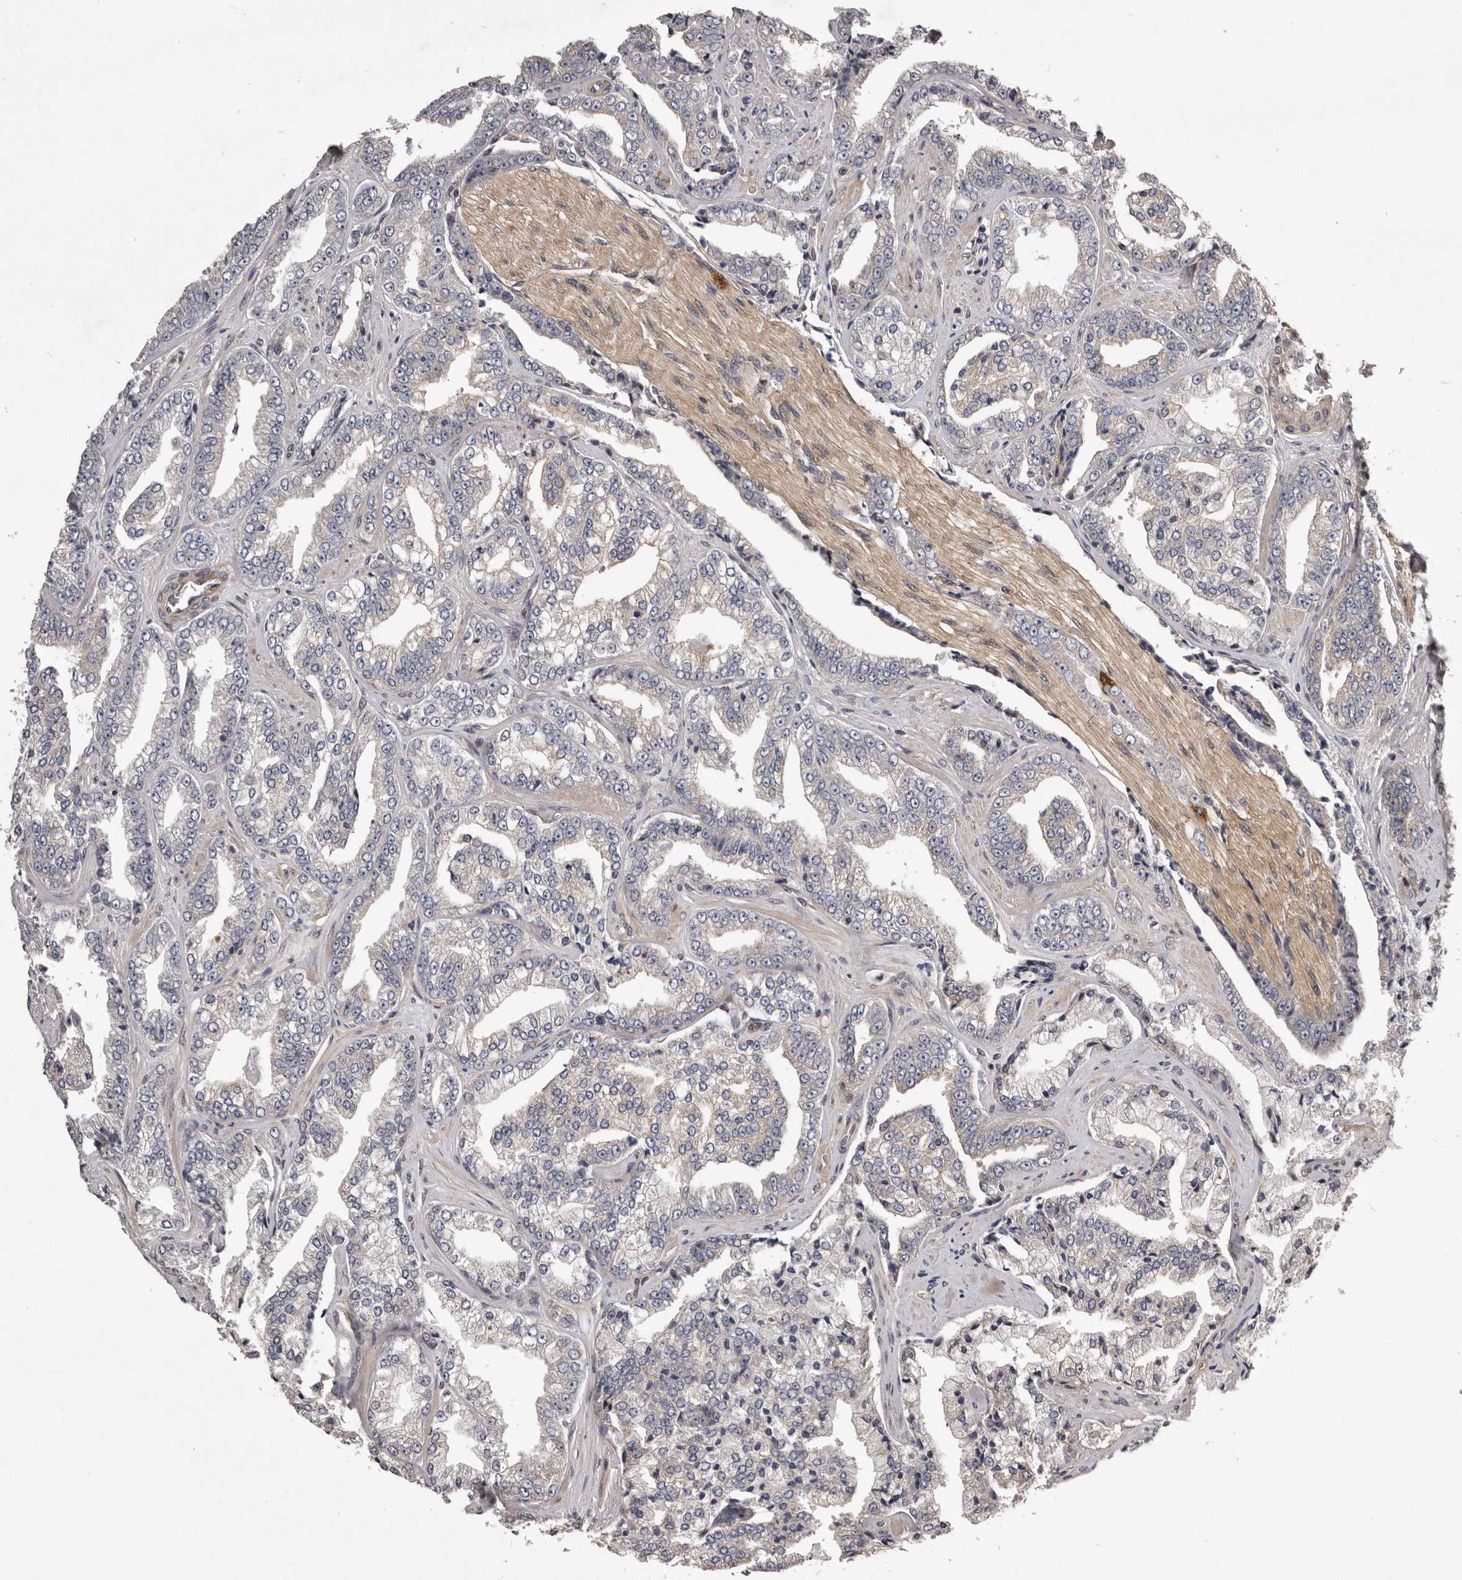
{"staining": {"intensity": "negative", "quantity": "none", "location": "none"}, "tissue": "prostate cancer", "cell_type": "Tumor cells", "image_type": "cancer", "snomed": [{"axis": "morphology", "description": "Adenocarcinoma, High grade"}, {"axis": "topography", "description": "Prostate"}], "caption": "High magnification brightfield microscopy of adenocarcinoma (high-grade) (prostate) stained with DAB (brown) and counterstained with hematoxylin (blue): tumor cells show no significant staining. (IHC, brightfield microscopy, high magnification).", "gene": "ARMCX1", "patient": {"sex": "male", "age": 71}}